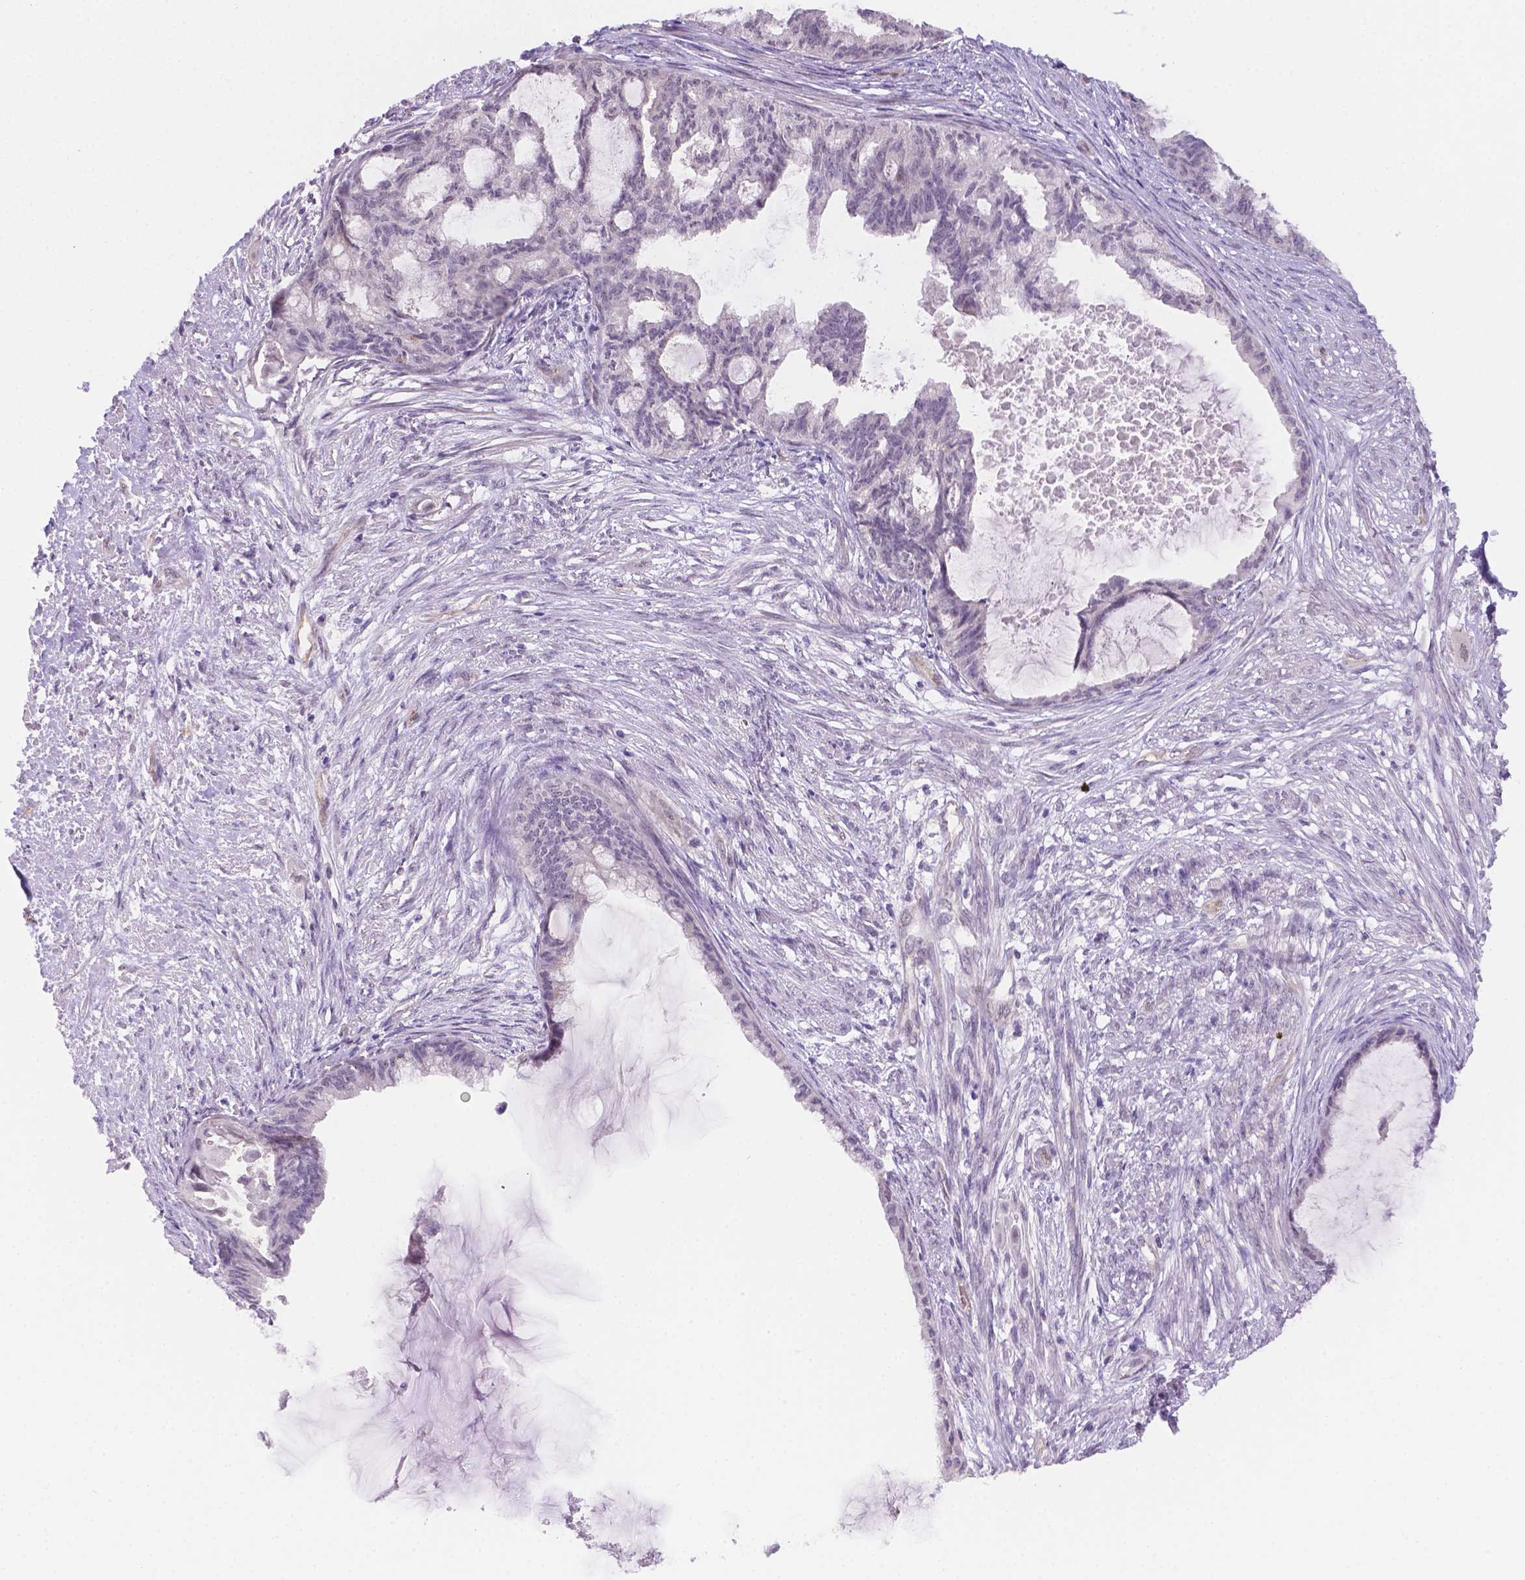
{"staining": {"intensity": "negative", "quantity": "none", "location": "none"}, "tissue": "endometrial cancer", "cell_type": "Tumor cells", "image_type": "cancer", "snomed": [{"axis": "morphology", "description": "Adenocarcinoma, NOS"}, {"axis": "topography", "description": "Endometrium"}], "caption": "The histopathology image displays no significant staining in tumor cells of endometrial cancer.", "gene": "NXPE2", "patient": {"sex": "female", "age": 86}}